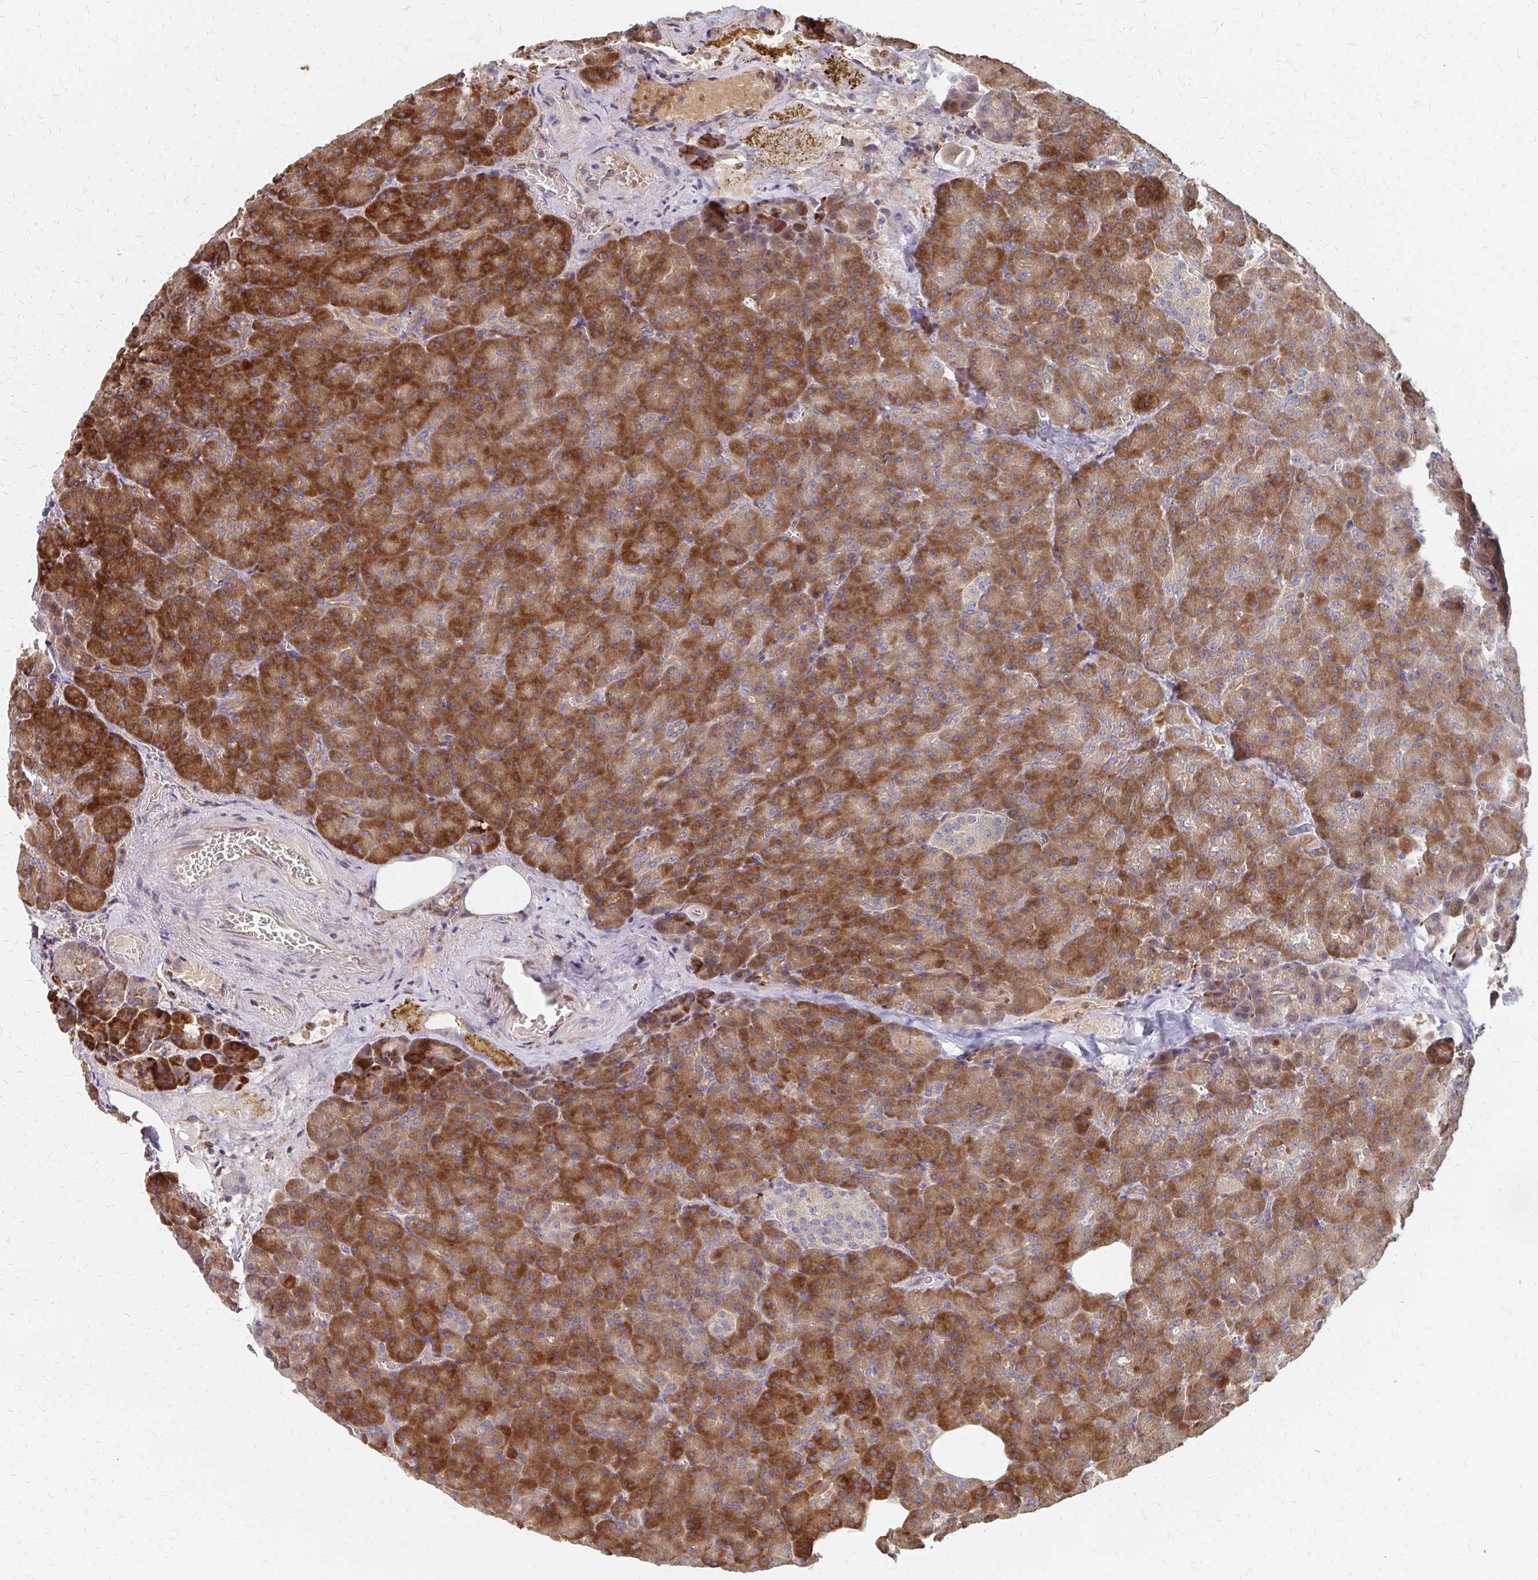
{"staining": {"intensity": "strong", "quantity": "25%-75%", "location": "cytoplasmic/membranous"}, "tissue": "pancreas", "cell_type": "Exocrine glandular cells", "image_type": "normal", "snomed": [{"axis": "morphology", "description": "Normal tissue, NOS"}, {"axis": "topography", "description": "Pancreas"}], "caption": "About 25%-75% of exocrine glandular cells in benign human pancreas display strong cytoplasmic/membranous protein staining as visualized by brown immunohistochemical staining.", "gene": "PPP1R13L", "patient": {"sex": "female", "age": 74}}